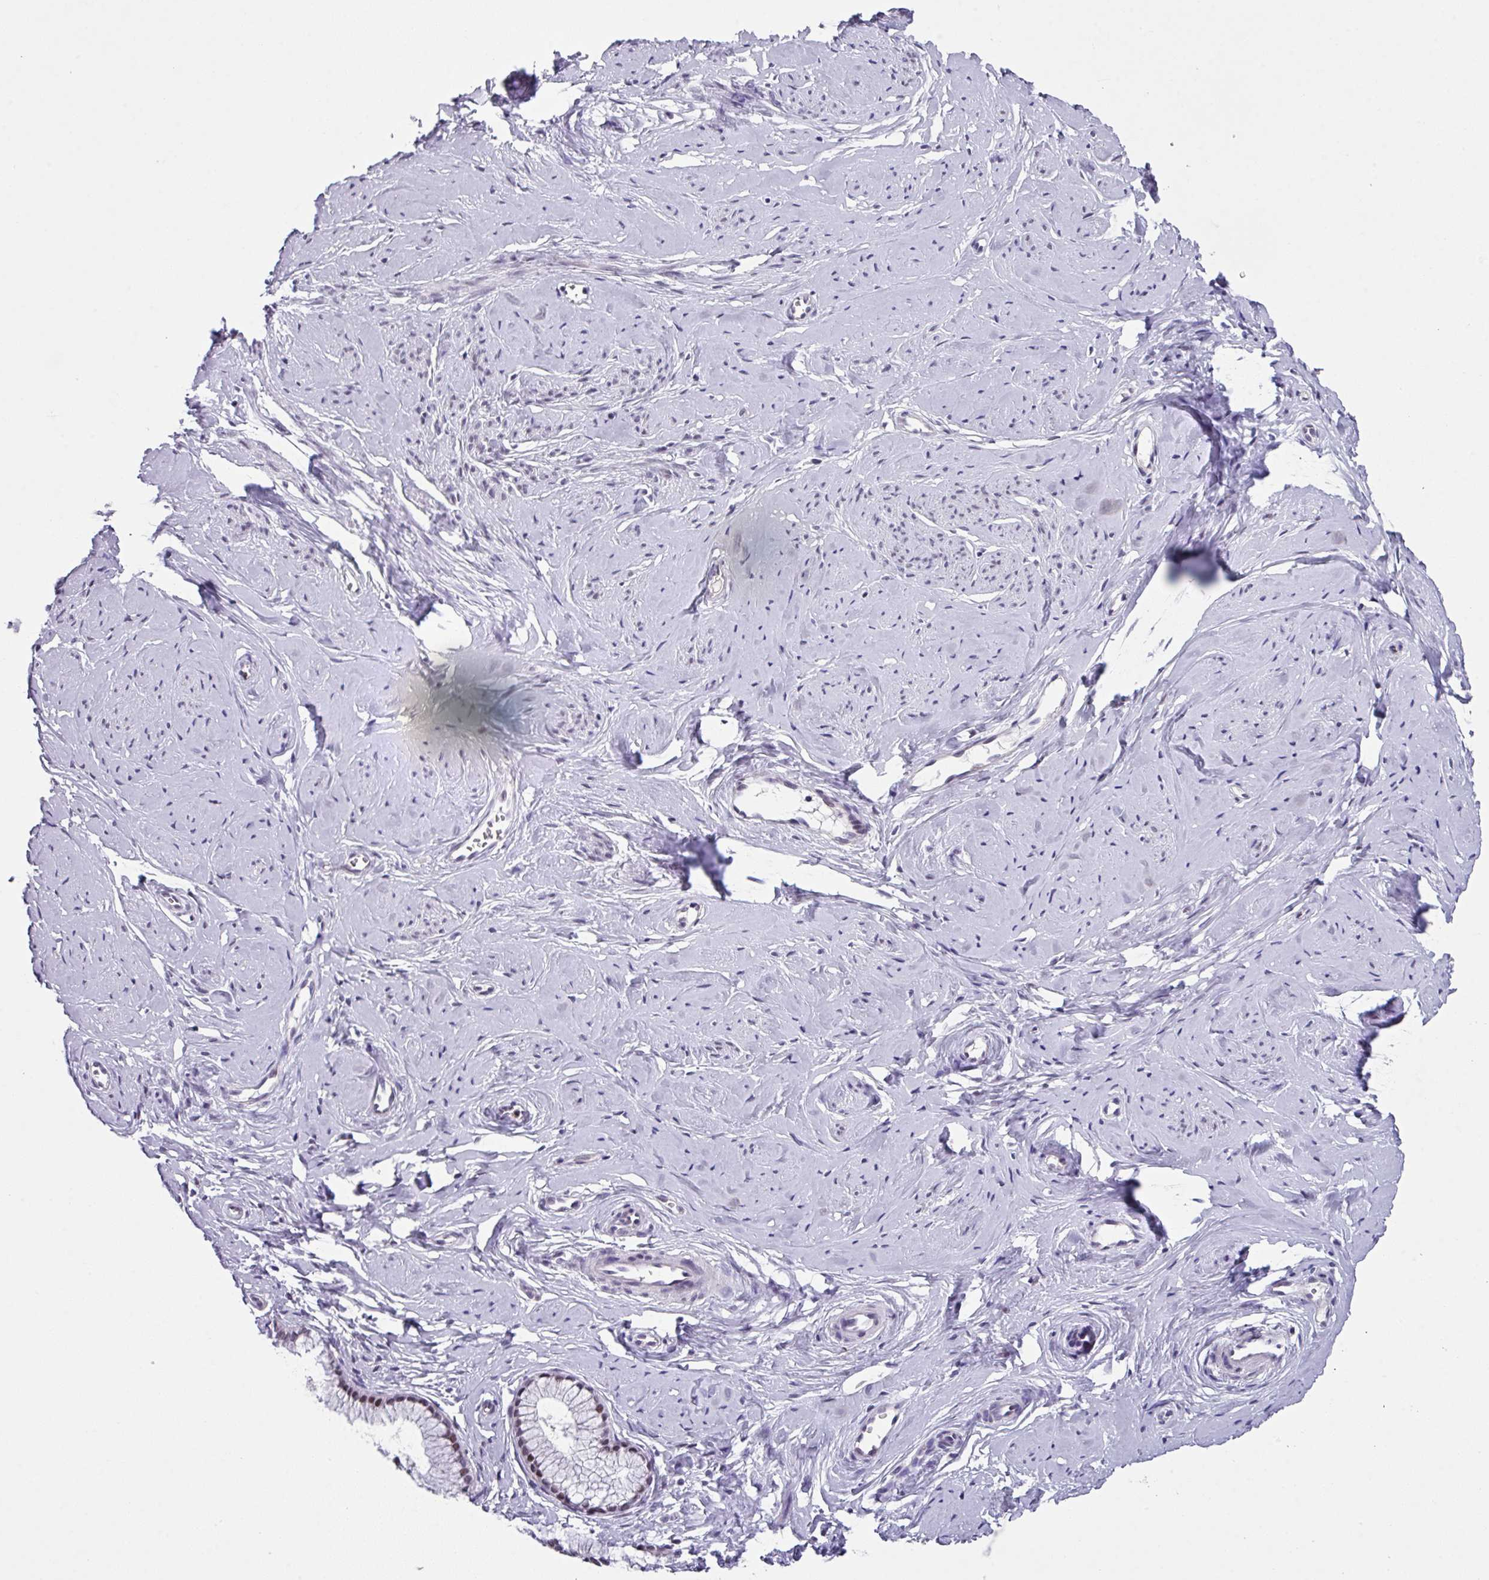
{"staining": {"intensity": "moderate", "quantity": ">75%", "location": "nuclear"}, "tissue": "cervix", "cell_type": "Glandular cells", "image_type": "normal", "snomed": [{"axis": "morphology", "description": "Normal tissue, NOS"}, {"axis": "topography", "description": "Cervix"}], "caption": "A photomicrograph of cervix stained for a protein reveals moderate nuclear brown staining in glandular cells. Using DAB (brown) and hematoxylin (blue) stains, captured at high magnification using brightfield microscopy.", "gene": "ZFP3", "patient": {"sex": "female", "age": 40}}